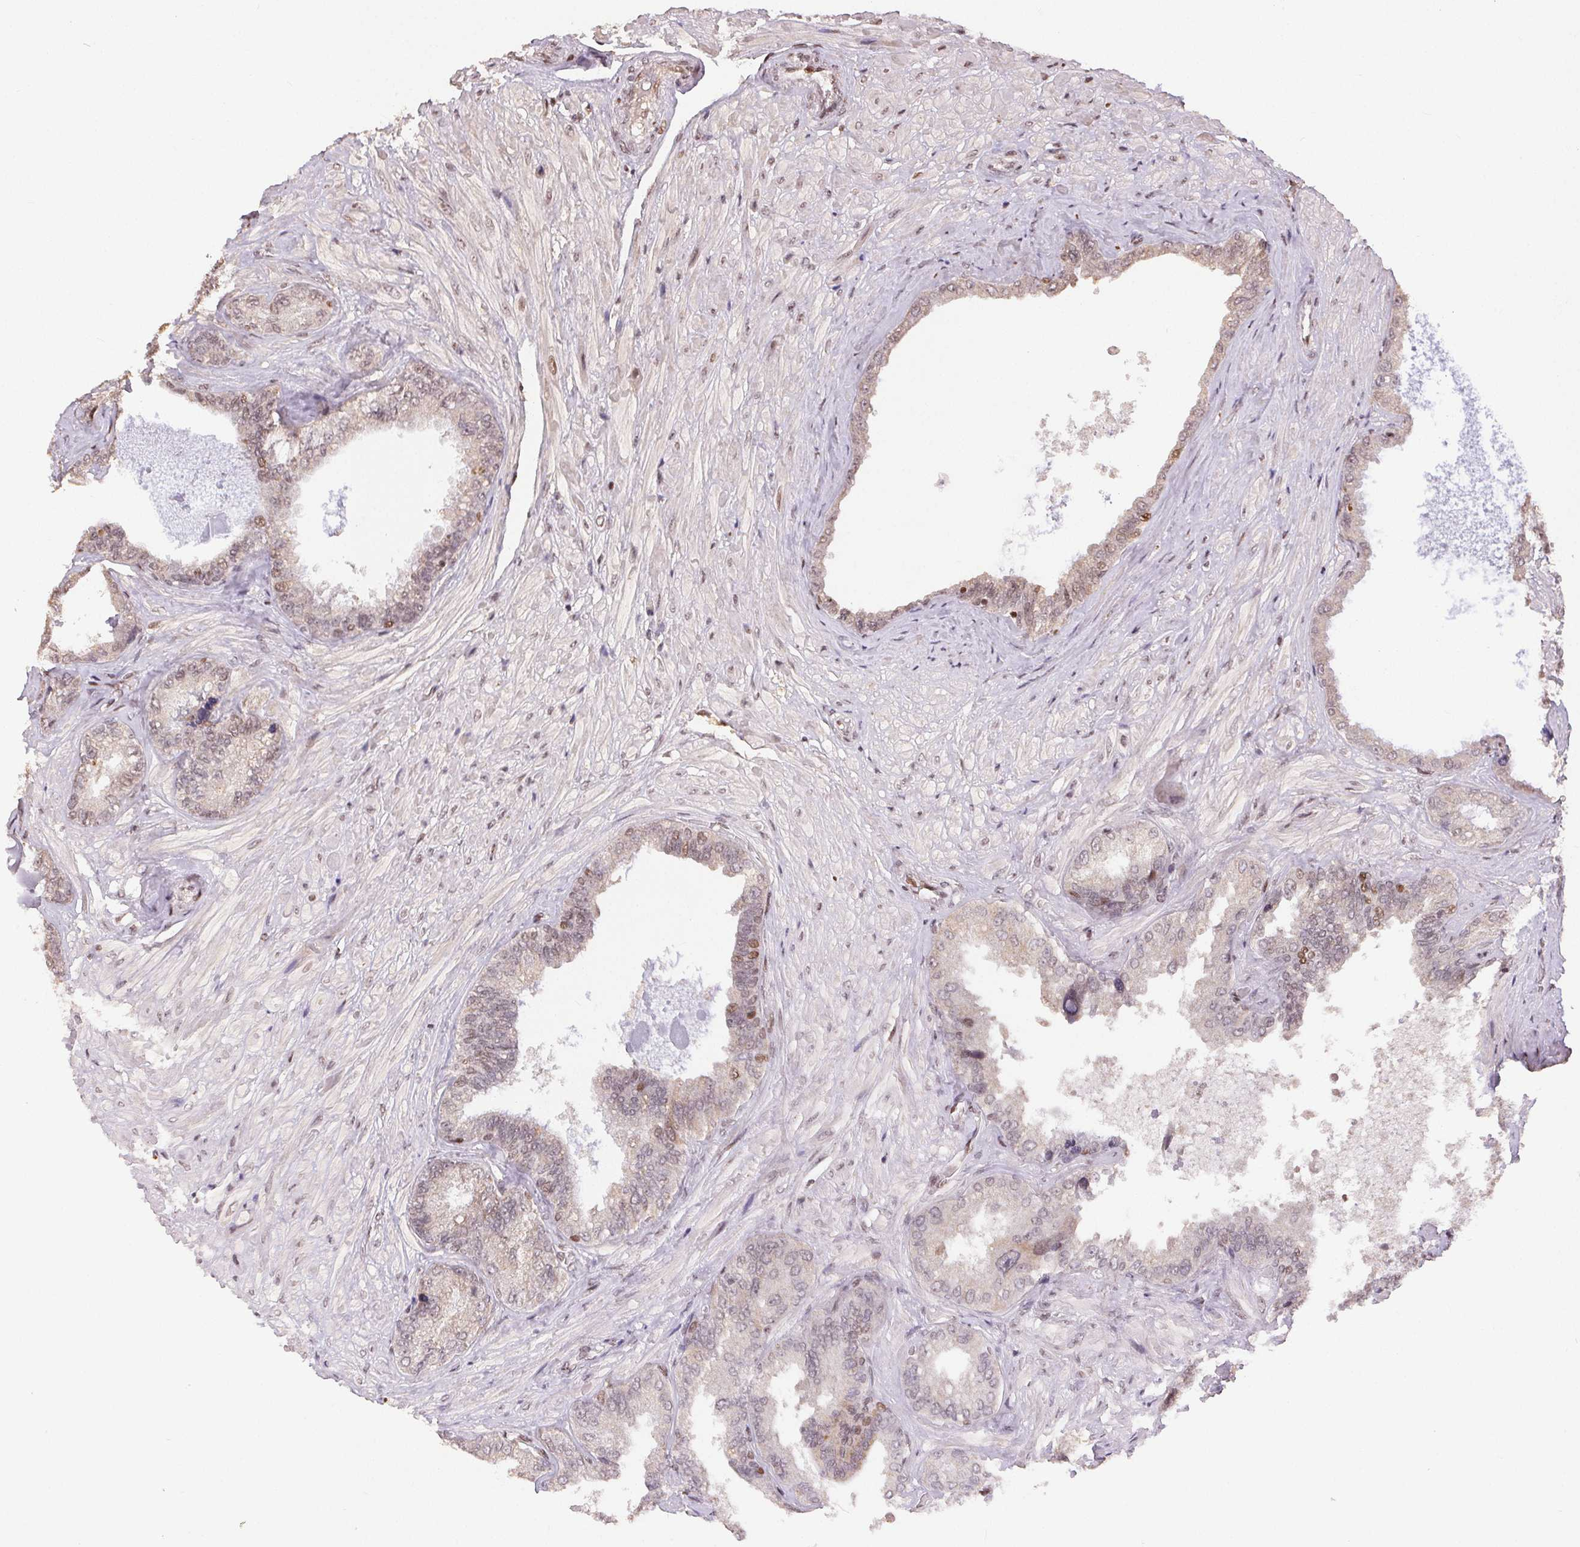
{"staining": {"intensity": "moderate", "quantity": "25%-75%", "location": "nuclear"}, "tissue": "seminal vesicle", "cell_type": "Glandular cells", "image_type": "normal", "snomed": [{"axis": "morphology", "description": "Normal tissue, NOS"}, {"axis": "topography", "description": "Seminal veicle"}], "caption": "This micrograph reveals IHC staining of unremarkable human seminal vesicle, with medium moderate nuclear expression in approximately 25%-75% of glandular cells.", "gene": "MAPKAPK2", "patient": {"sex": "male", "age": 68}}